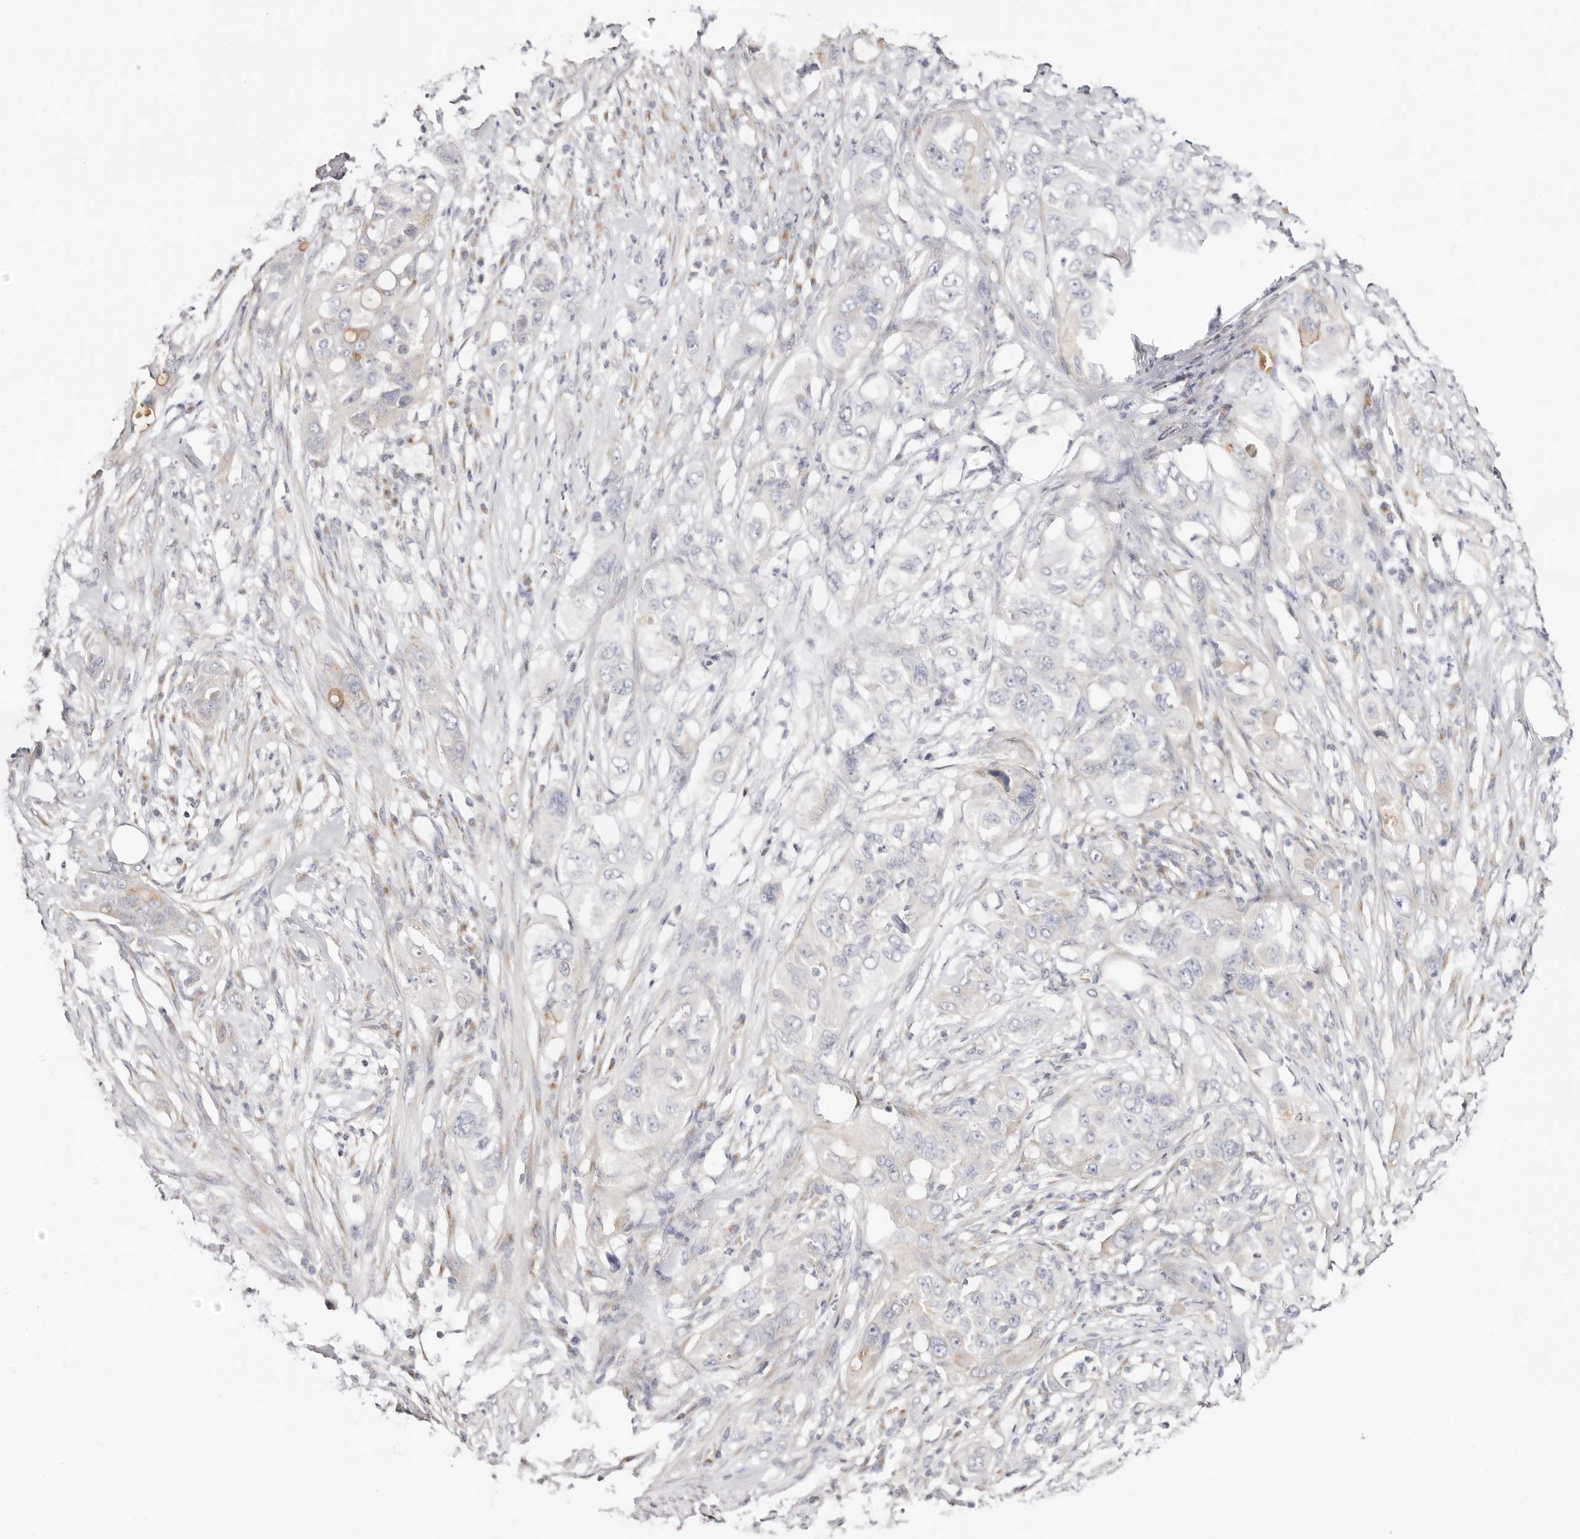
{"staining": {"intensity": "negative", "quantity": "none", "location": "none"}, "tissue": "pancreatic cancer", "cell_type": "Tumor cells", "image_type": "cancer", "snomed": [{"axis": "morphology", "description": "Adenocarcinoma, NOS"}, {"axis": "topography", "description": "Pancreas"}], "caption": "Tumor cells are negative for brown protein staining in pancreatic adenocarcinoma.", "gene": "DNASE1", "patient": {"sex": "female", "age": 78}}